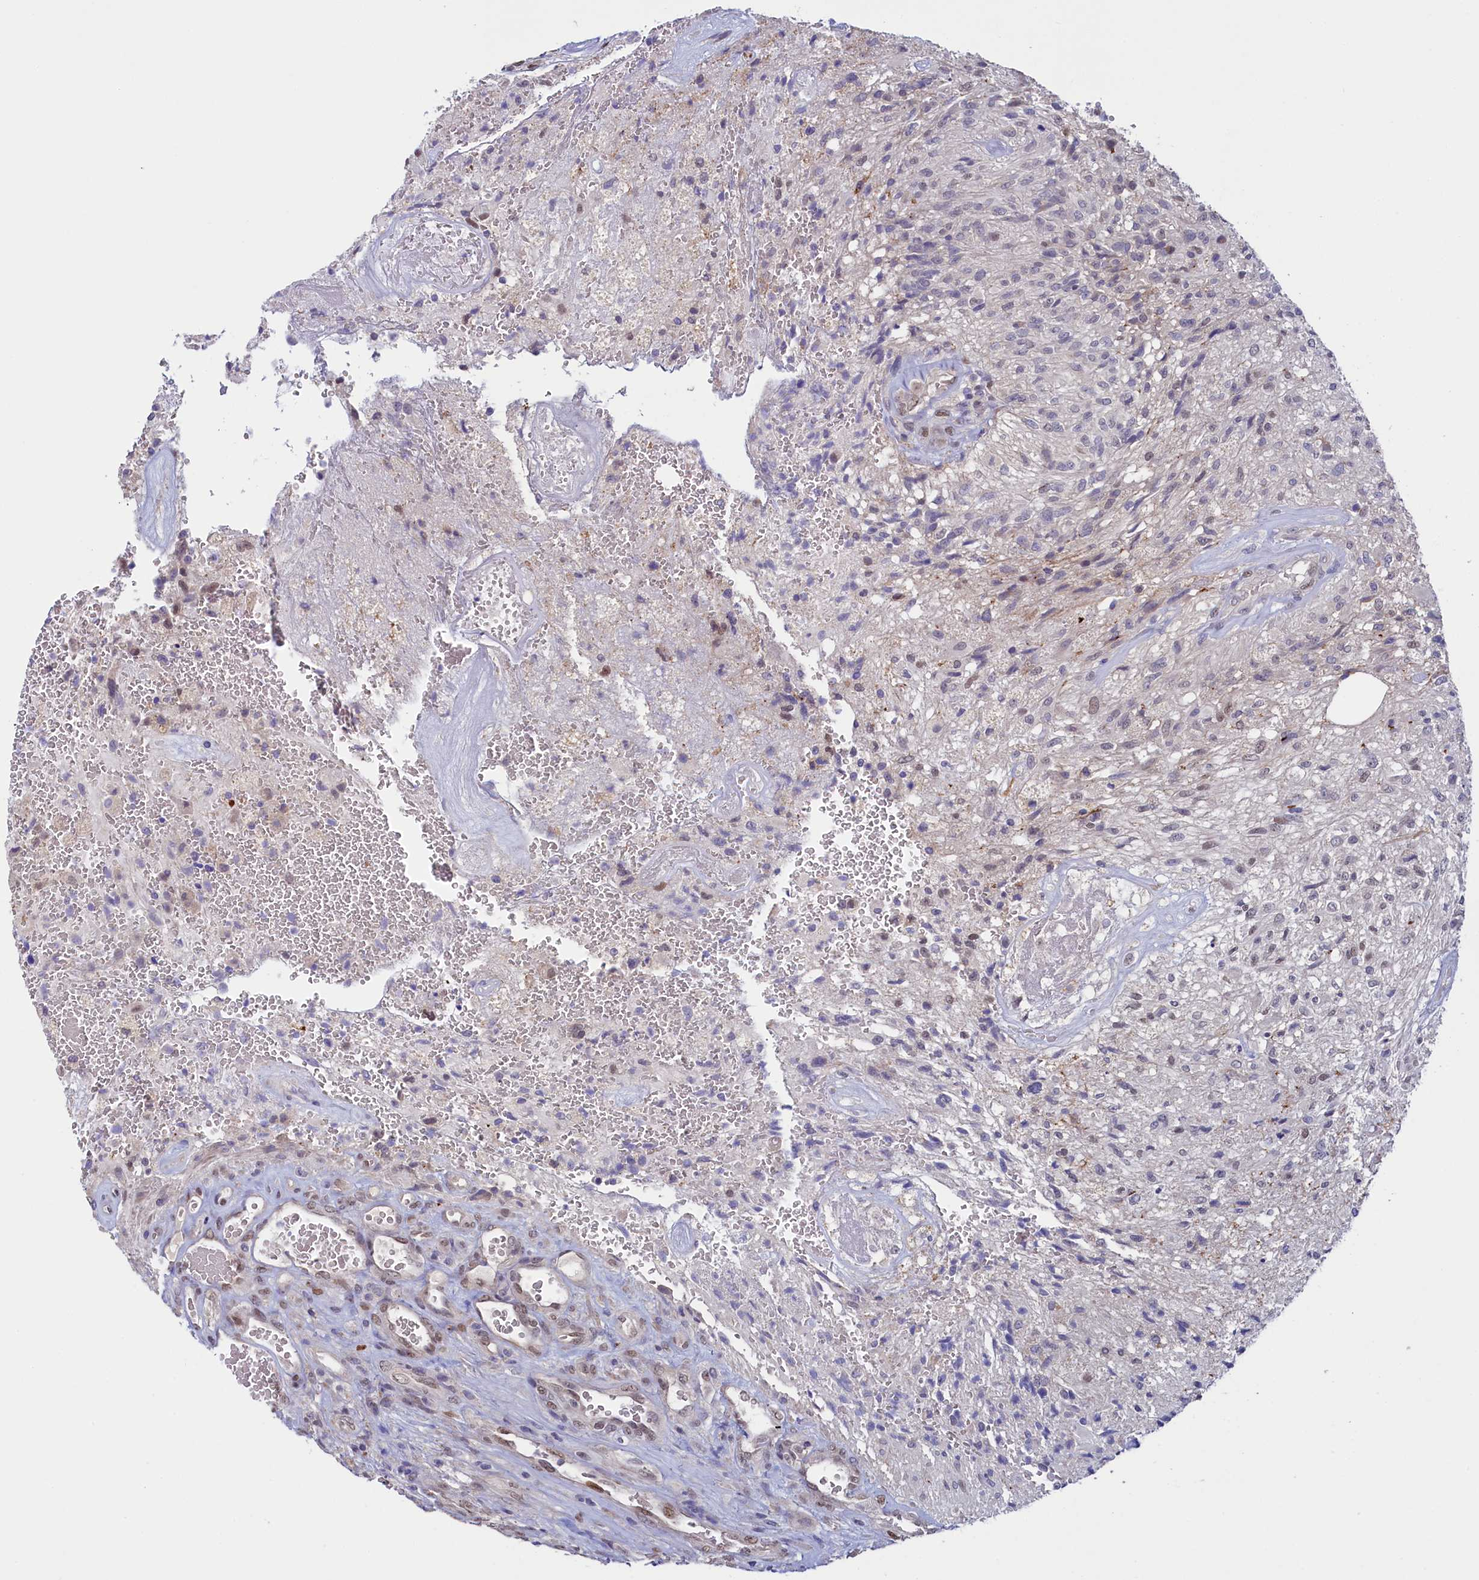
{"staining": {"intensity": "weak", "quantity": "<25%", "location": "nuclear"}, "tissue": "glioma", "cell_type": "Tumor cells", "image_type": "cancer", "snomed": [{"axis": "morphology", "description": "Glioma, malignant, High grade"}, {"axis": "topography", "description": "Brain"}], "caption": "There is no significant positivity in tumor cells of malignant glioma (high-grade).", "gene": "FLYWCH2", "patient": {"sex": "male", "age": 56}}